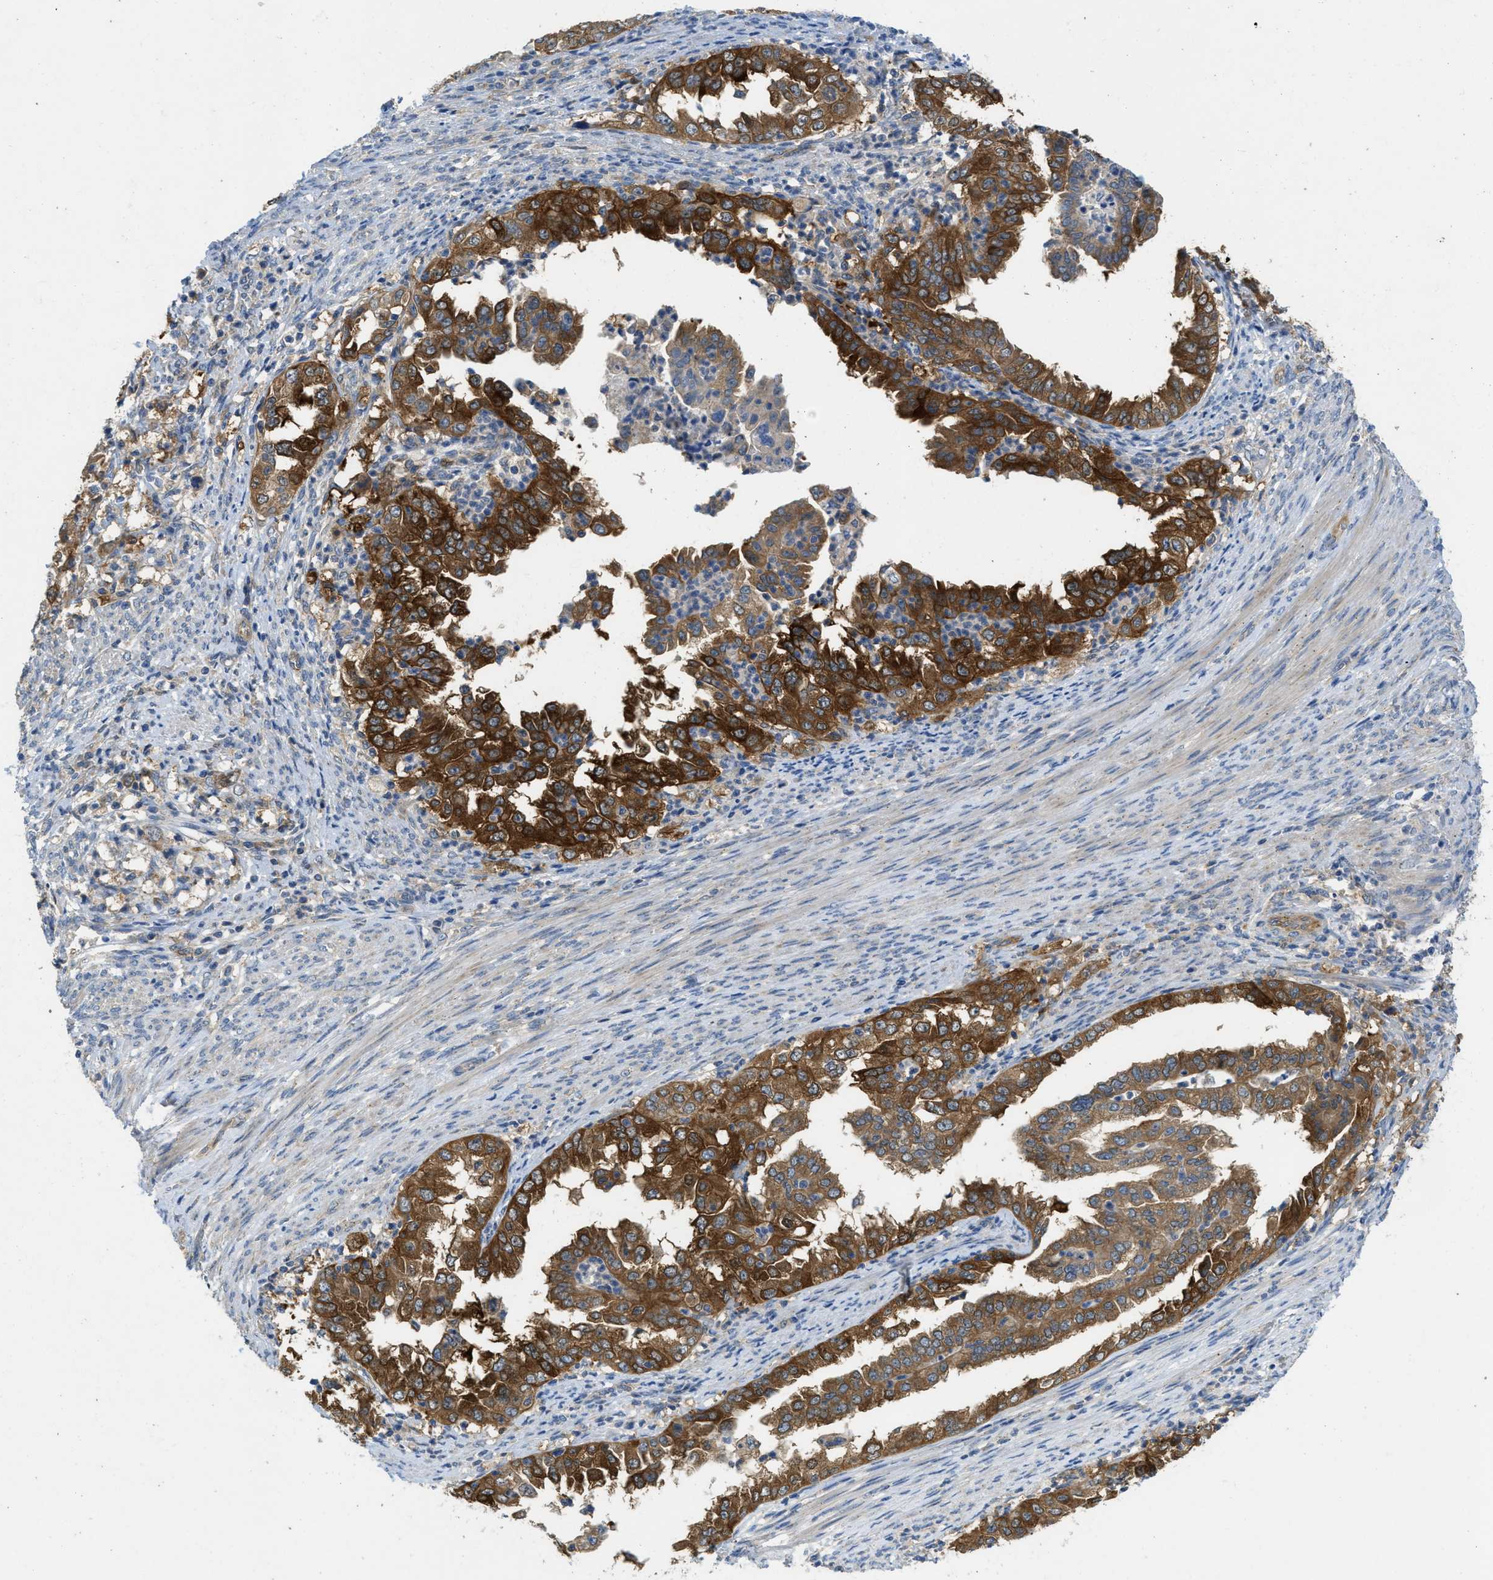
{"staining": {"intensity": "strong", "quantity": ">75%", "location": "cytoplasmic/membranous"}, "tissue": "endometrial cancer", "cell_type": "Tumor cells", "image_type": "cancer", "snomed": [{"axis": "morphology", "description": "Adenocarcinoma, NOS"}, {"axis": "topography", "description": "Endometrium"}], "caption": "Protein staining of endometrial adenocarcinoma tissue exhibits strong cytoplasmic/membranous staining in approximately >75% of tumor cells.", "gene": "RIPK2", "patient": {"sex": "female", "age": 85}}